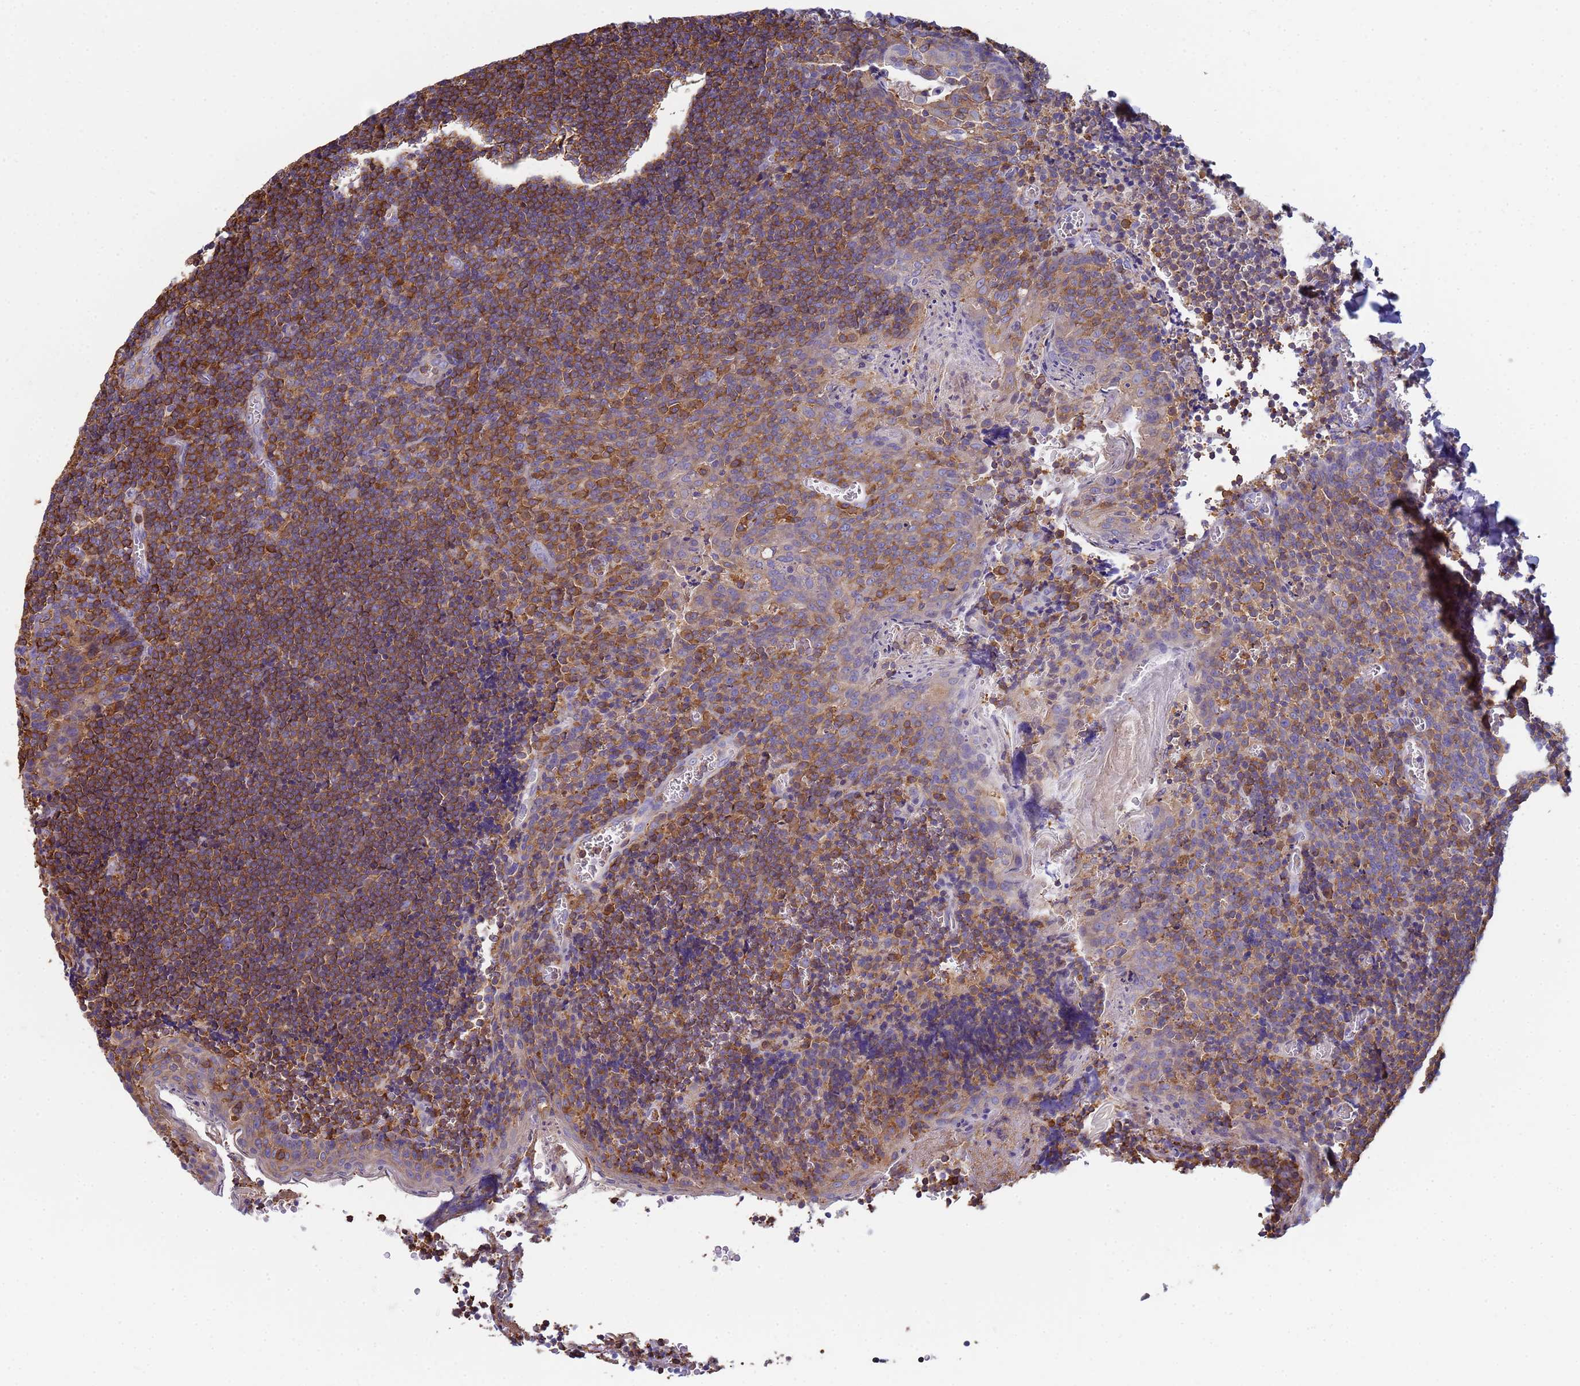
{"staining": {"intensity": "moderate", "quantity": ">75%", "location": "cytoplasmic/membranous"}, "tissue": "tonsil", "cell_type": "Germinal center cells", "image_type": "normal", "snomed": [{"axis": "morphology", "description": "Normal tissue, NOS"}, {"axis": "topography", "description": "Tonsil"}], "caption": "Moderate cytoplasmic/membranous staining is present in about >75% of germinal center cells in normal tonsil. (brown staining indicates protein expression, while blue staining denotes nuclei).", "gene": "ZNG1A", "patient": {"sex": "male", "age": 27}}